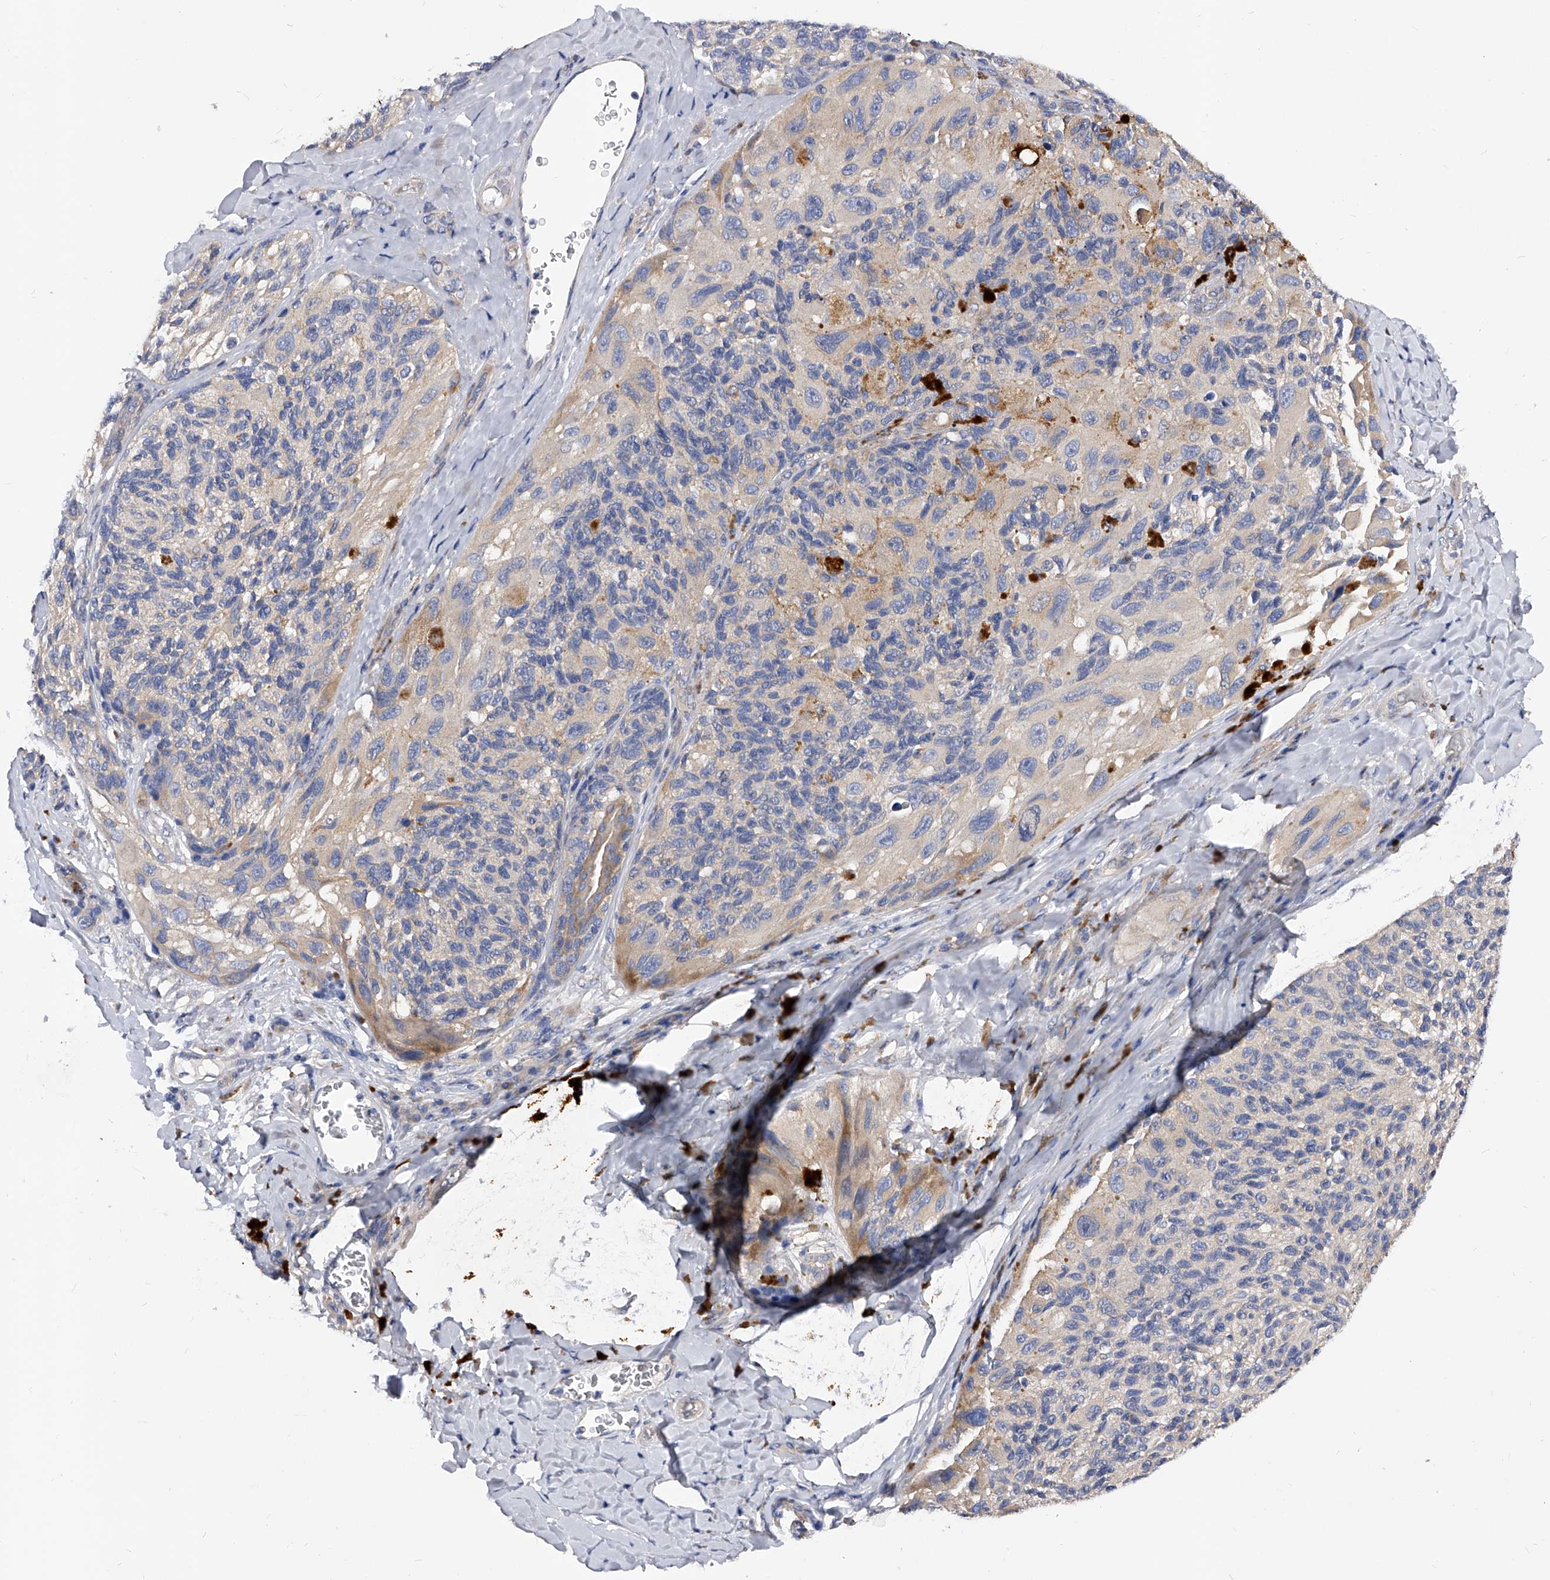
{"staining": {"intensity": "negative", "quantity": "none", "location": "none"}, "tissue": "melanoma", "cell_type": "Tumor cells", "image_type": "cancer", "snomed": [{"axis": "morphology", "description": "Malignant melanoma, NOS"}, {"axis": "topography", "description": "Skin"}], "caption": "This is an IHC image of malignant melanoma. There is no expression in tumor cells.", "gene": "PPP5C", "patient": {"sex": "female", "age": 73}}